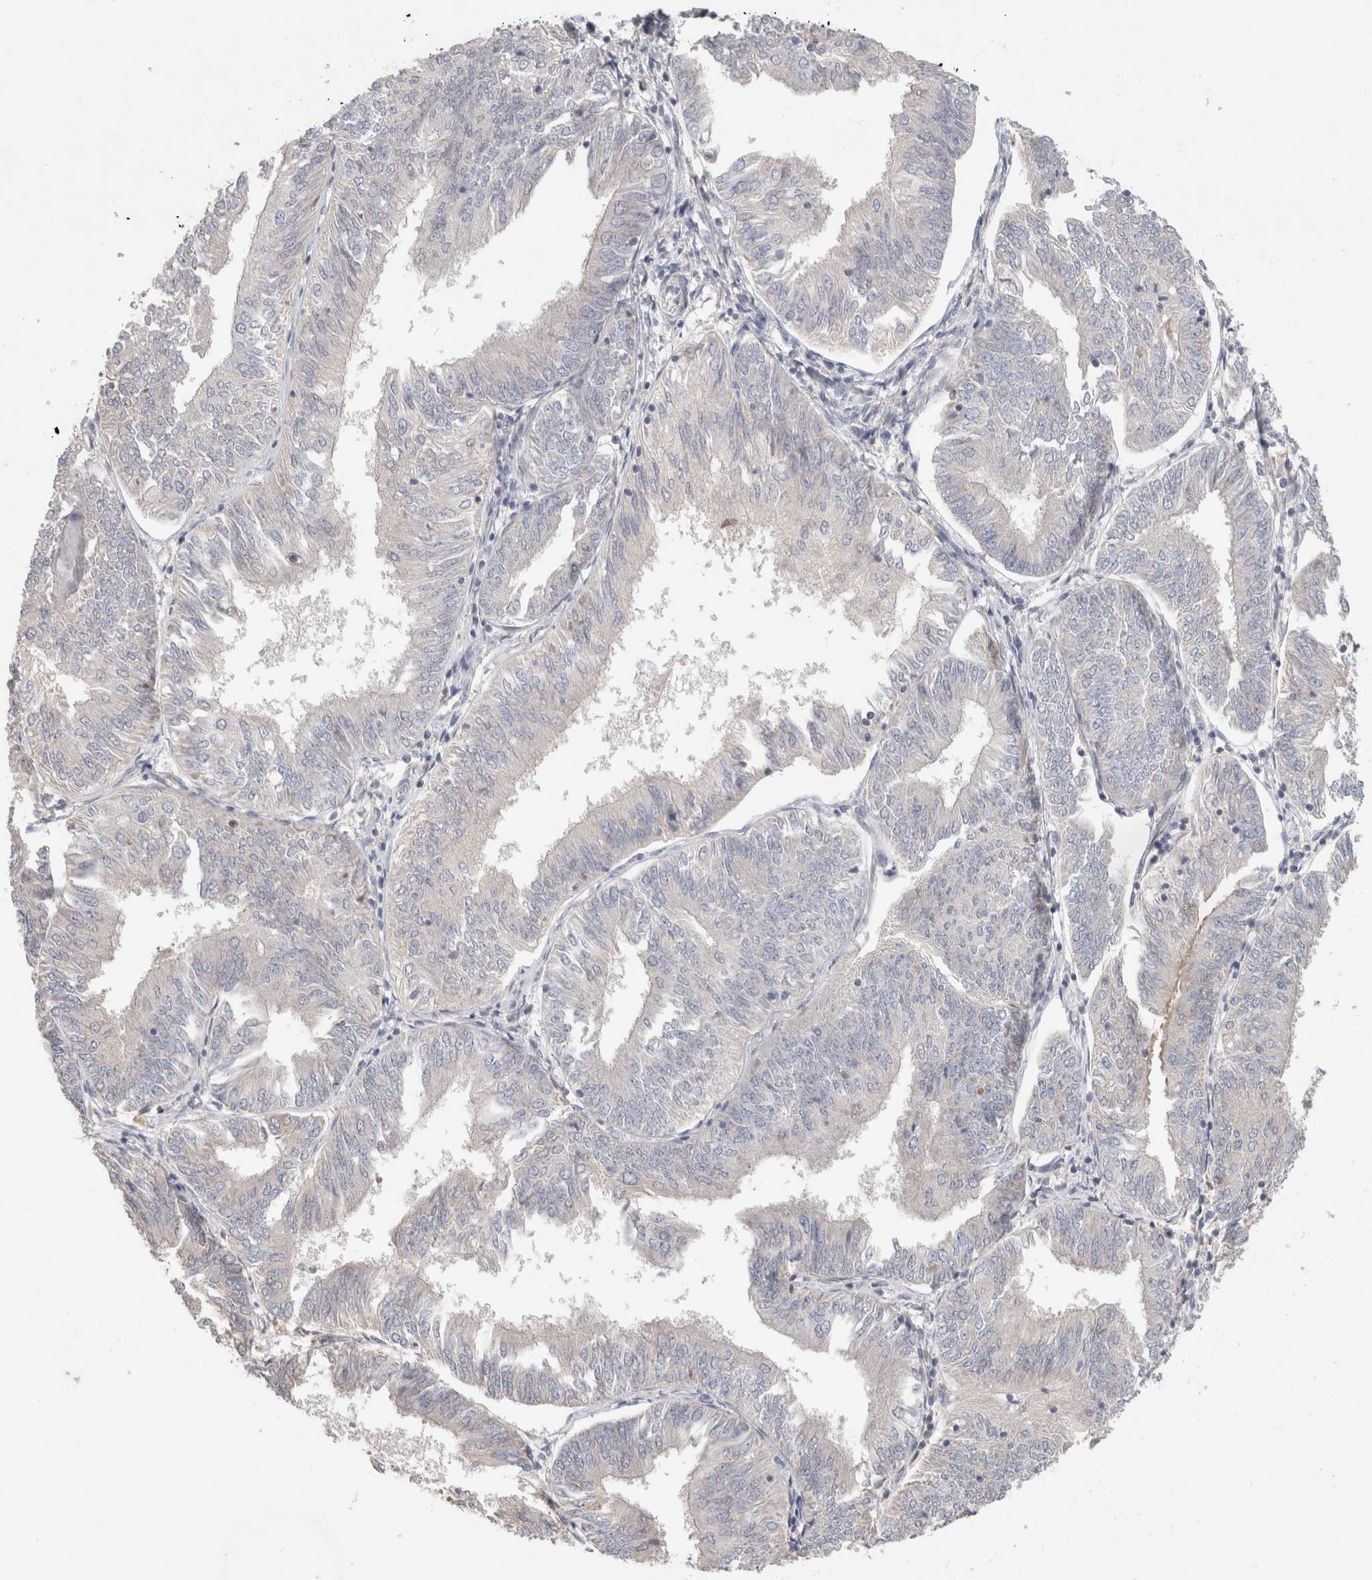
{"staining": {"intensity": "negative", "quantity": "none", "location": "none"}, "tissue": "endometrial cancer", "cell_type": "Tumor cells", "image_type": "cancer", "snomed": [{"axis": "morphology", "description": "Adenocarcinoma, NOS"}, {"axis": "topography", "description": "Endometrium"}], "caption": "Micrograph shows no protein staining in tumor cells of endometrial adenocarcinoma tissue. Nuclei are stained in blue.", "gene": "SYDE2", "patient": {"sex": "female", "age": 58}}